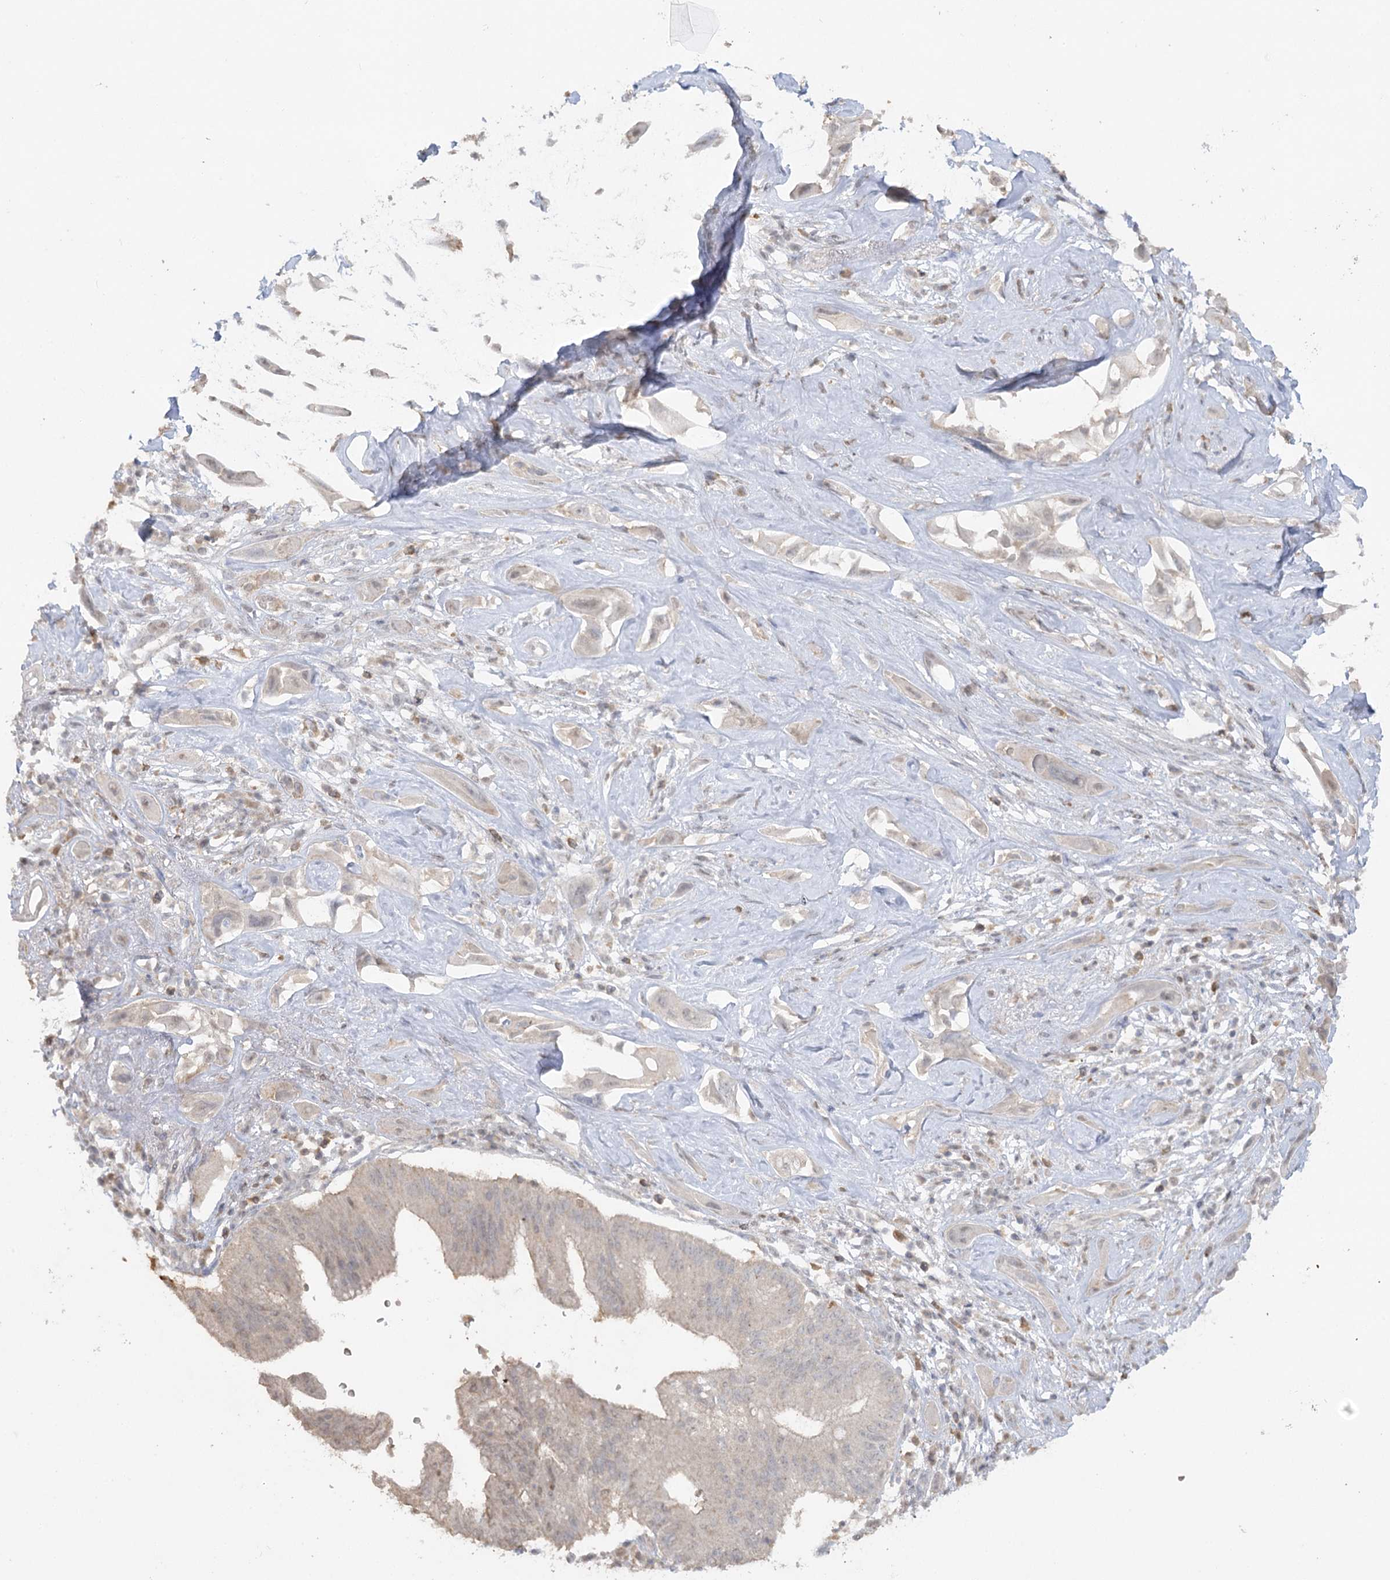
{"staining": {"intensity": "weak", "quantity": "<25%", "location": "cytoplasmic/membranous"}, "tissue": "pancreatic cancer", "cell_type": "Tumor cells", "image_type": "cancer", "snomed": [{"axis": "morphology", "description": "Adenocarcinoma, NOS"}, {"axis": "topography", "description": "Pancreas"}], "caption": "Immunohistochemistry (IHC) image of human pancreatic cancer stained for a protein (brown), which exhibits no staining in tumor cells.", "gene": "TRAF3IP1", "patient": {"sex": "male", "age": 68}}